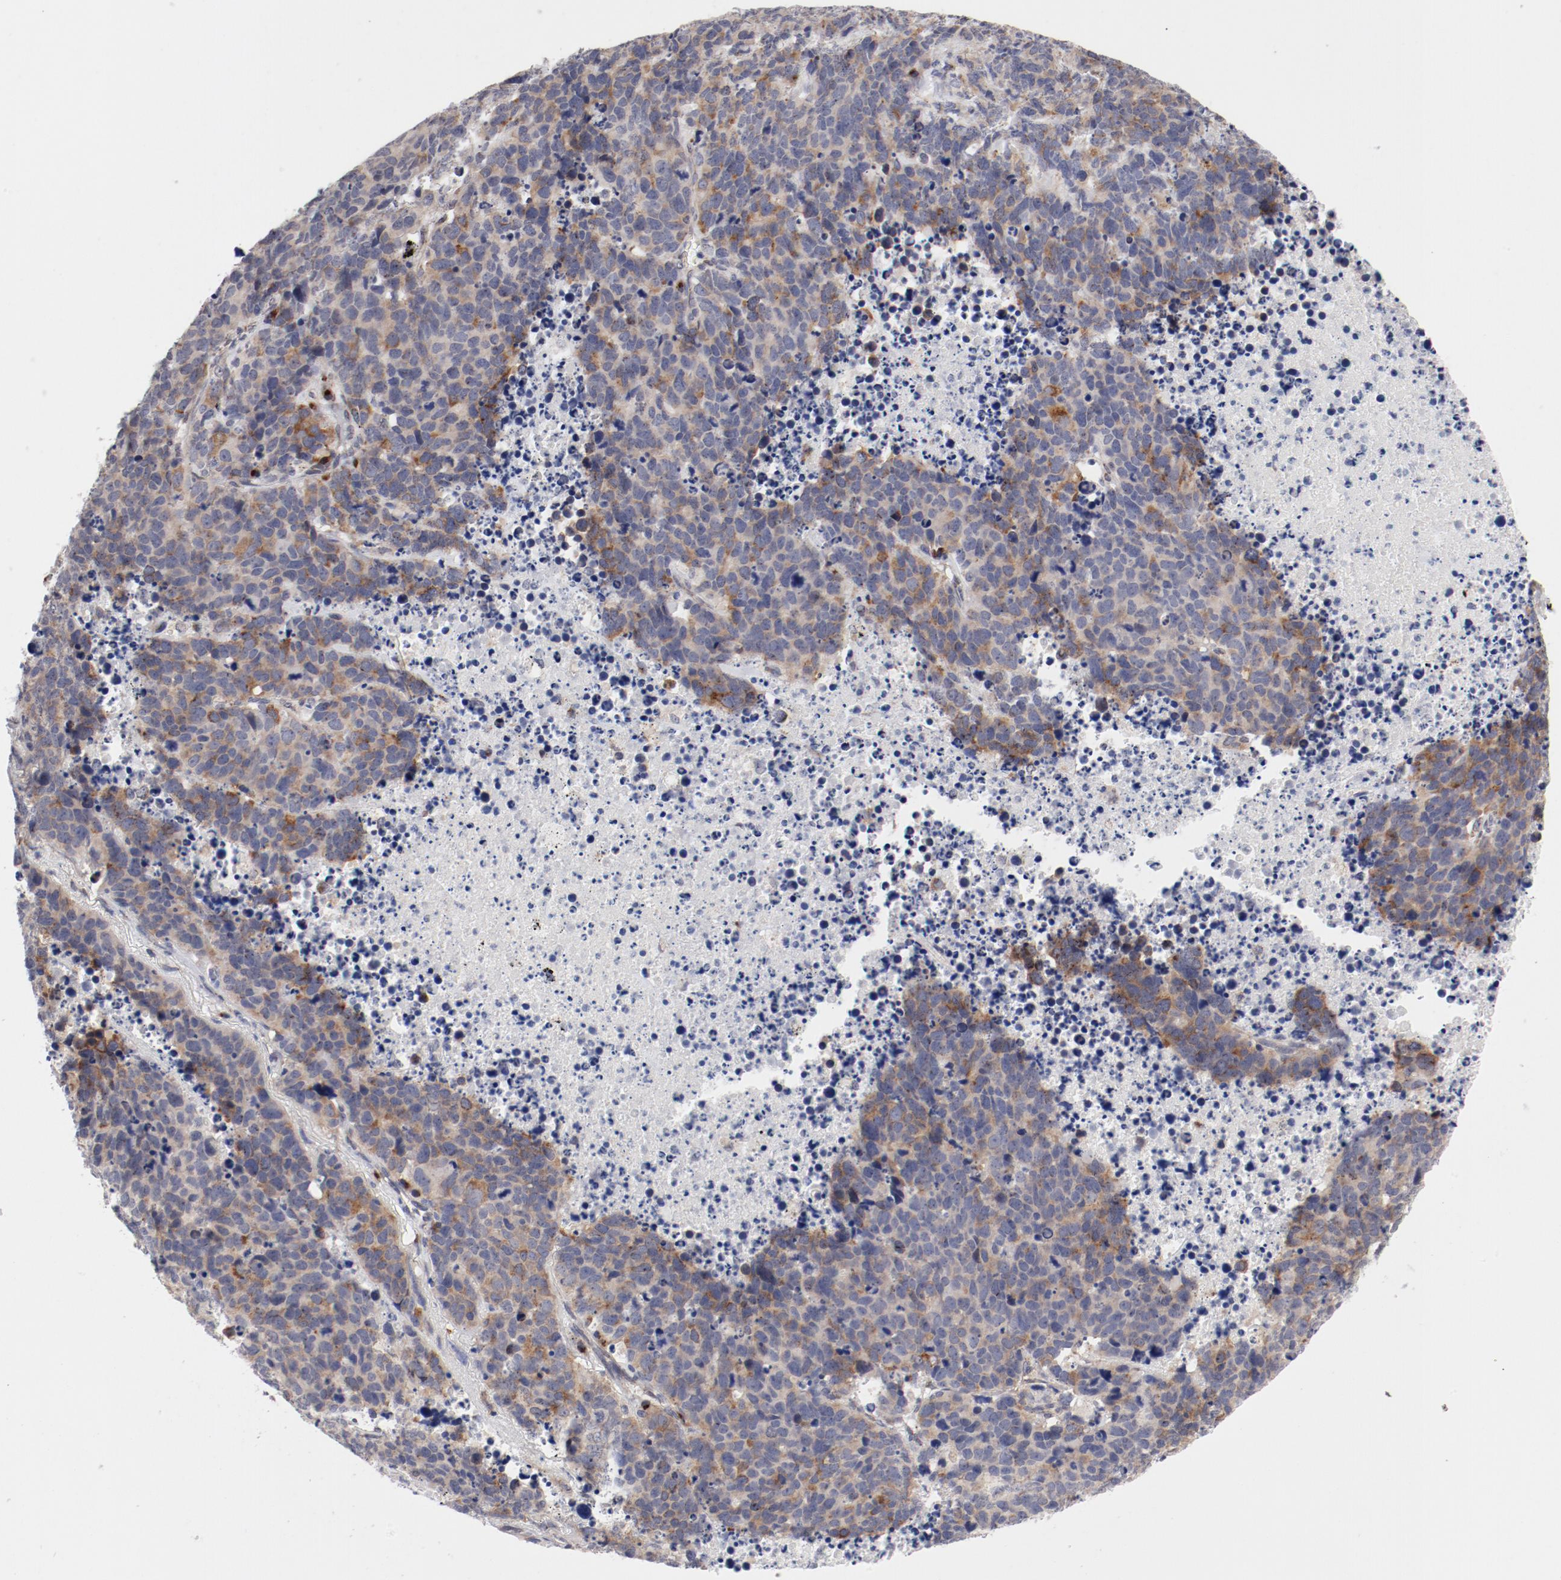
{"staining": {"intensity": "weak", "quantity": "25%-75%", "location": "cytoplasmic/membranous"}, "tissue": "lung cancer", "cell_type": "Tumor cells", "image_type": "cancer", "snomed": [{"axis": "morphology", "description": "Carcinoid, malignant, NOS"}, {"axis": "topography", "description": "Lung"}], "caption": "This photomicrograph displays immunohistochemistry (IHC) staining of lung cancer, with low weak cytoplasmic/membranous staining in about 25%-75% of tumor cells.", "gene": "RPL12", "patient": {"sex": "male", "age": 60}}